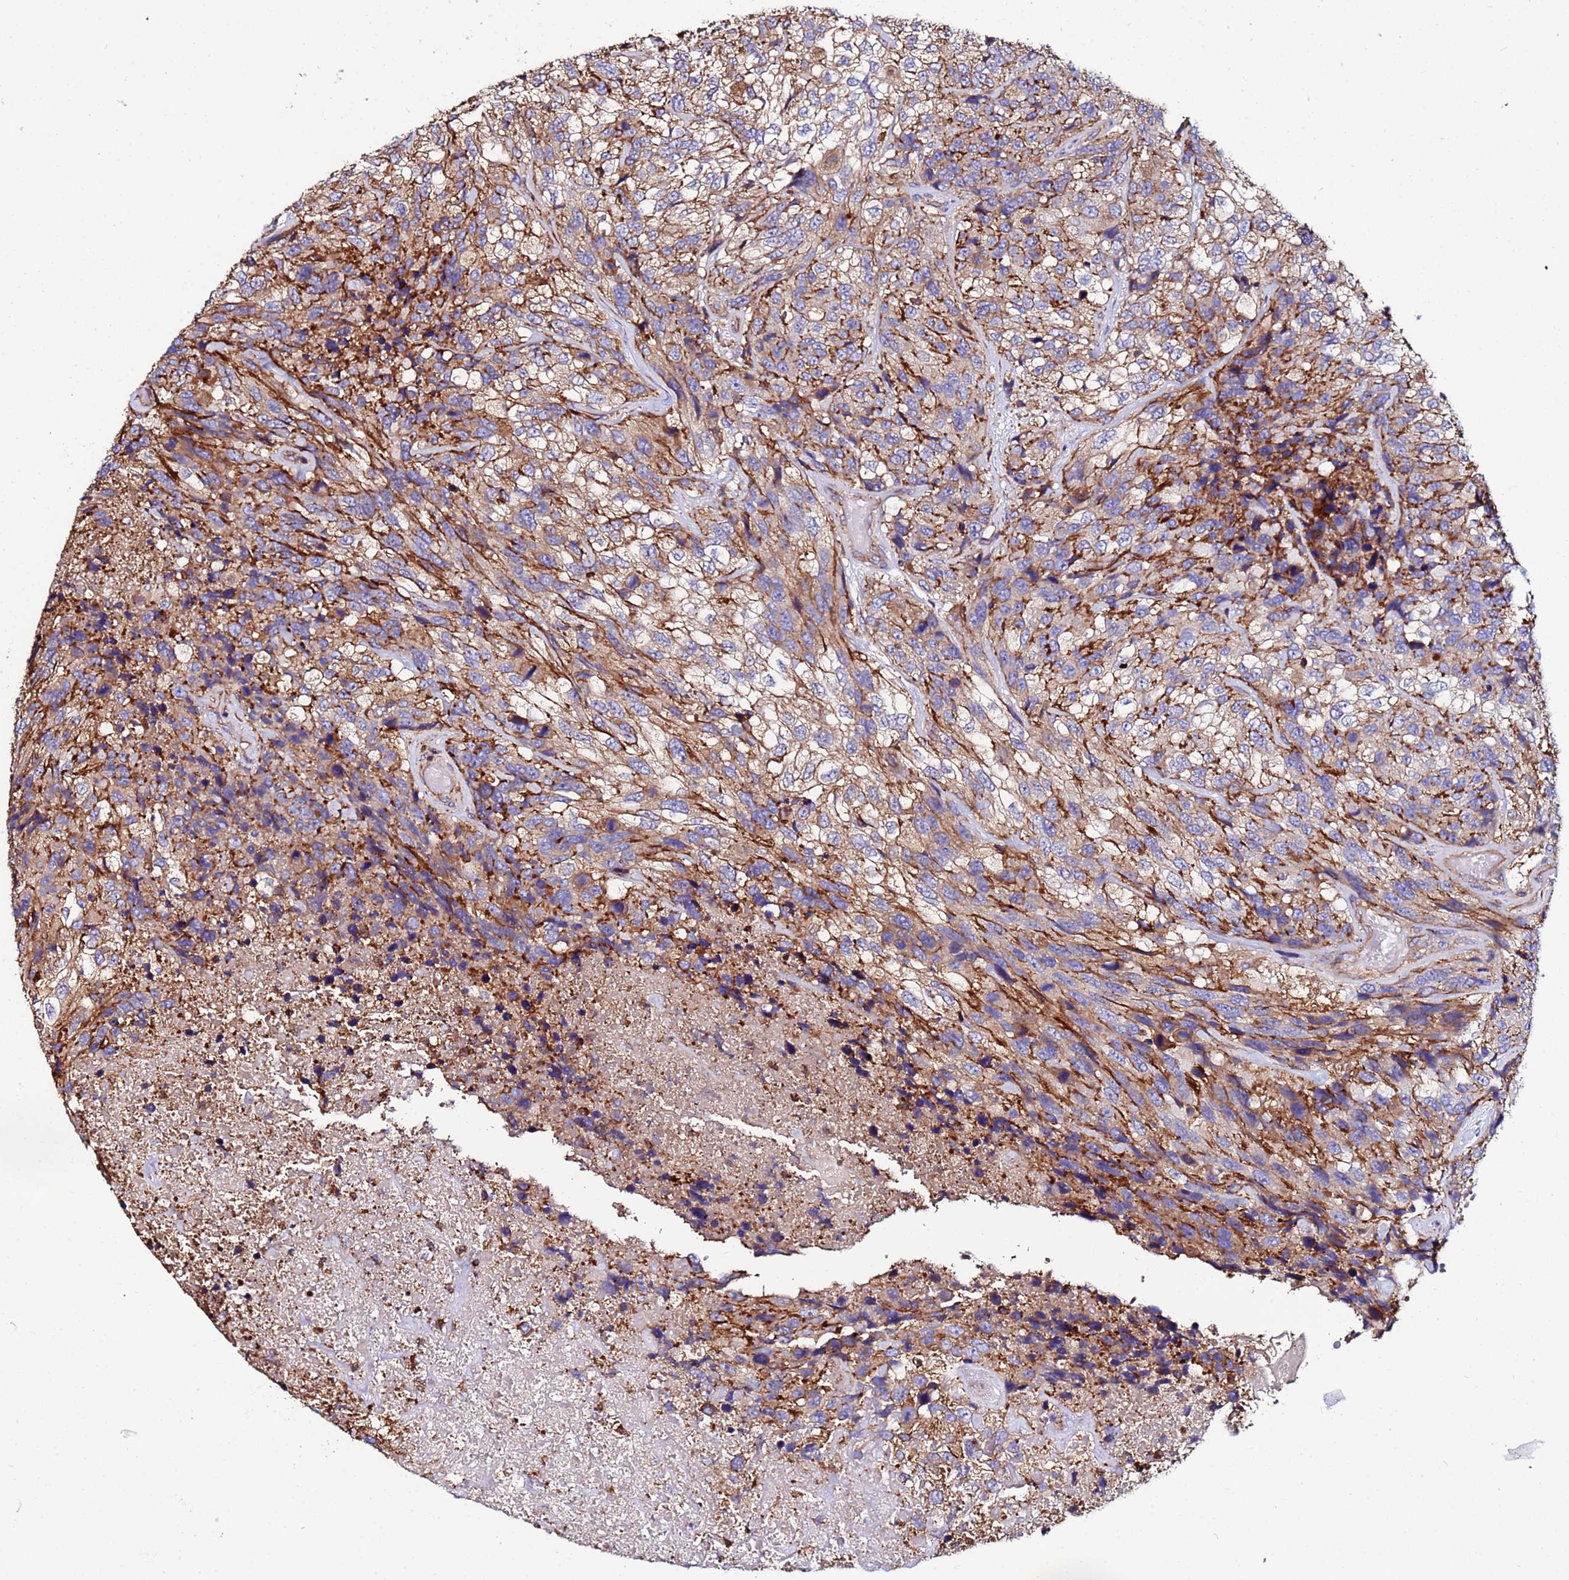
{"staining": {"intensity": "moderate", "quantity": ">75%", "location": "cytoplasmic/membranous"}, "tissue": "urothelial cancer", "cell_type": "Tumor cells", "image_type": "cancer", "snomed": [{"axis": "morphology", "description": "Urothelial carcinoma, High grade"}, {"axis": "topography", "description": "Urinary bladder"}], "caption": "Immunohistochemistry (IHC) image of urothelial cancer stained for a protein (brown), which displays medium levels of moderate cytoplasmic/membranous staining in about >75% of tumor cells.", "gene": "POTEE", "patient": {"sex": "female", "age": 70}}